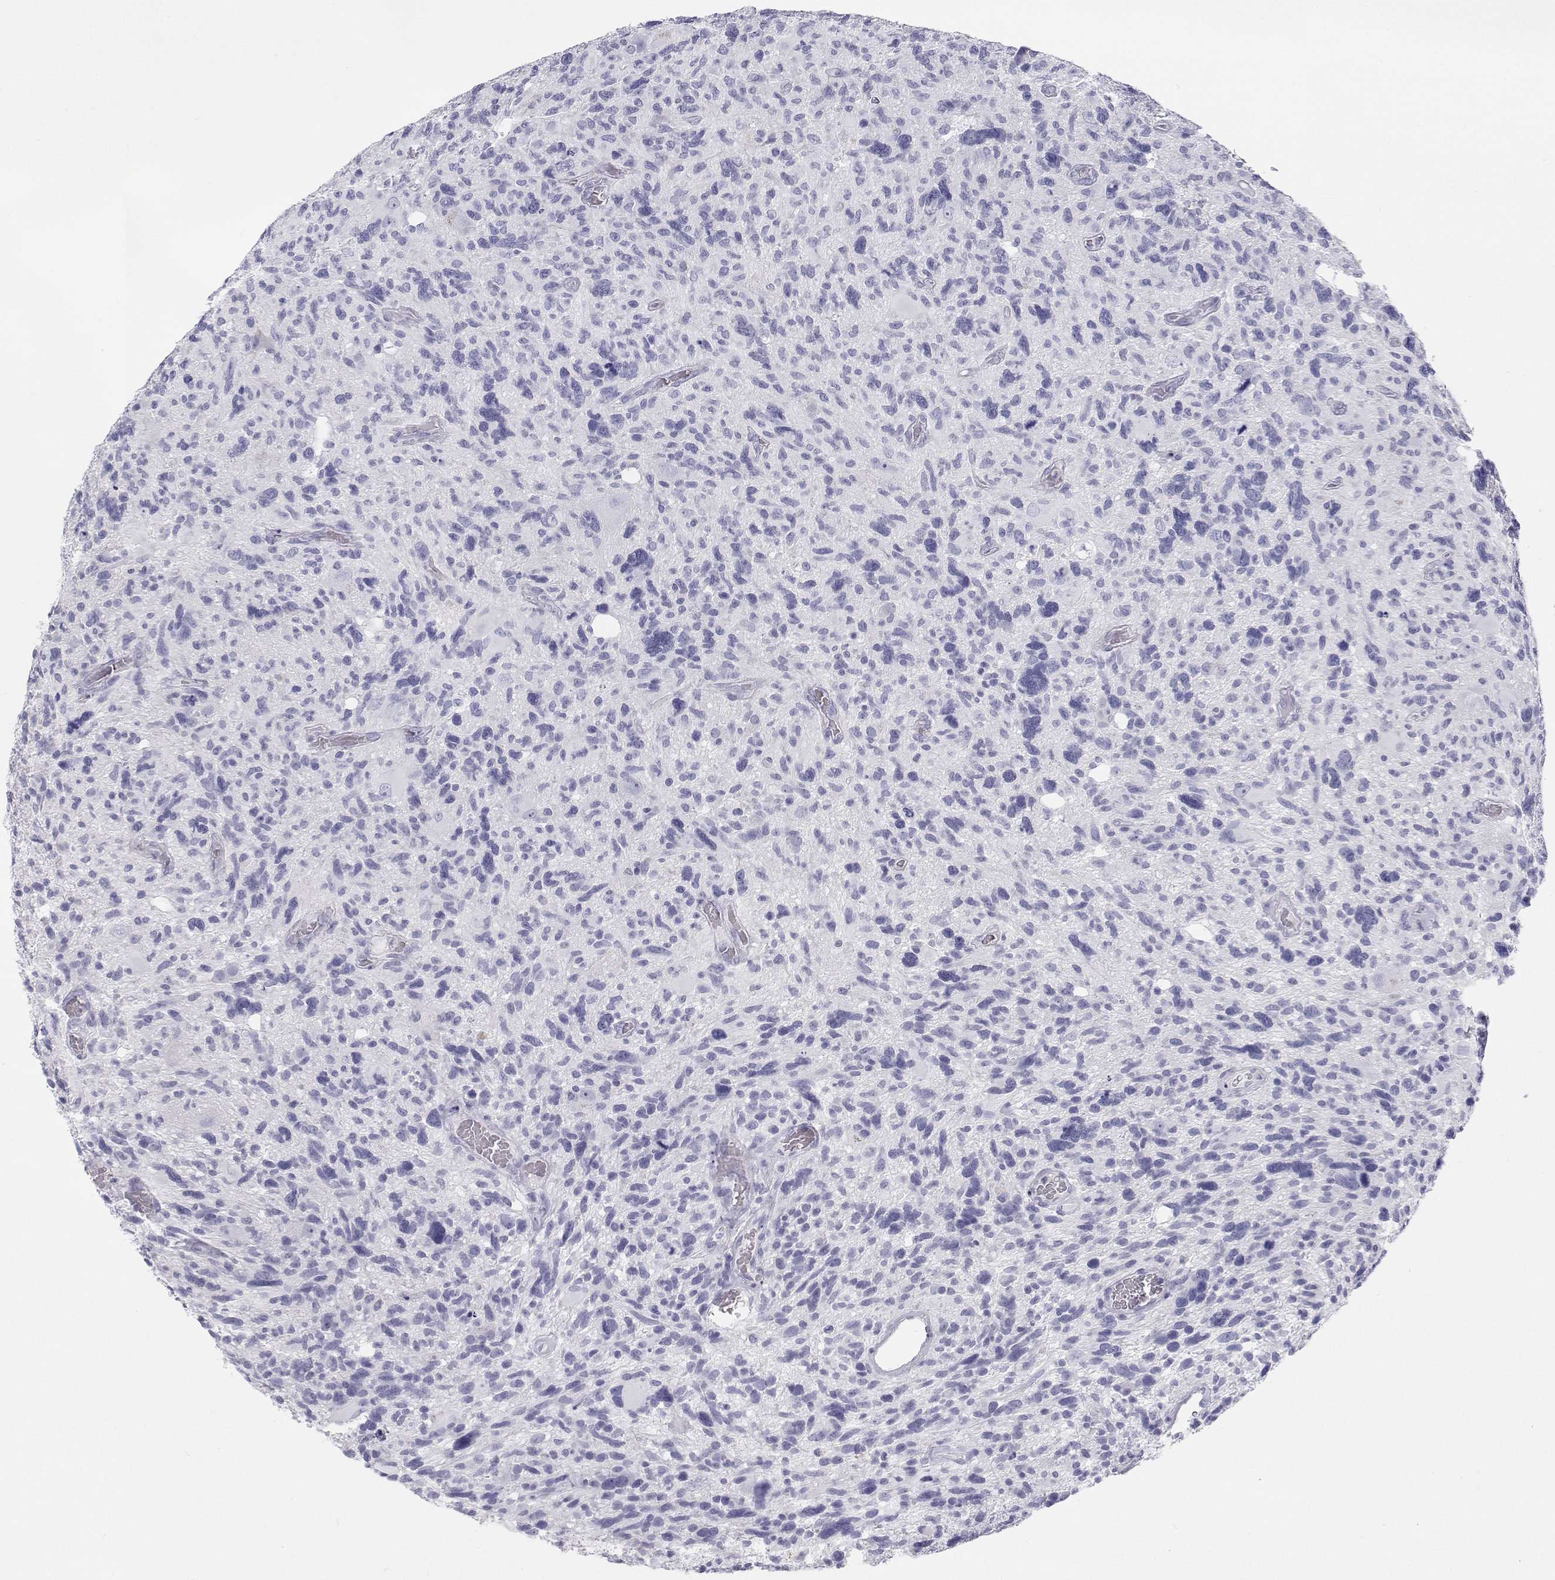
{"staining": {"intensity": "negative", "quantity": "none", "location": "none"}, "tissue": "glioma", "cell_type": "Tumor cells", "image_type": "cancer", "snomed": [{"axis": "morphology", "description": "Glioma, malignant, High grade"}, {"axis": "topography", "description": "Brain"}], "caption": "There is no significant staining in tumor cells of malignant glioma (high-grade).", "gene": "SFTPB", "patient": {"sex": "male", "age": 49}}